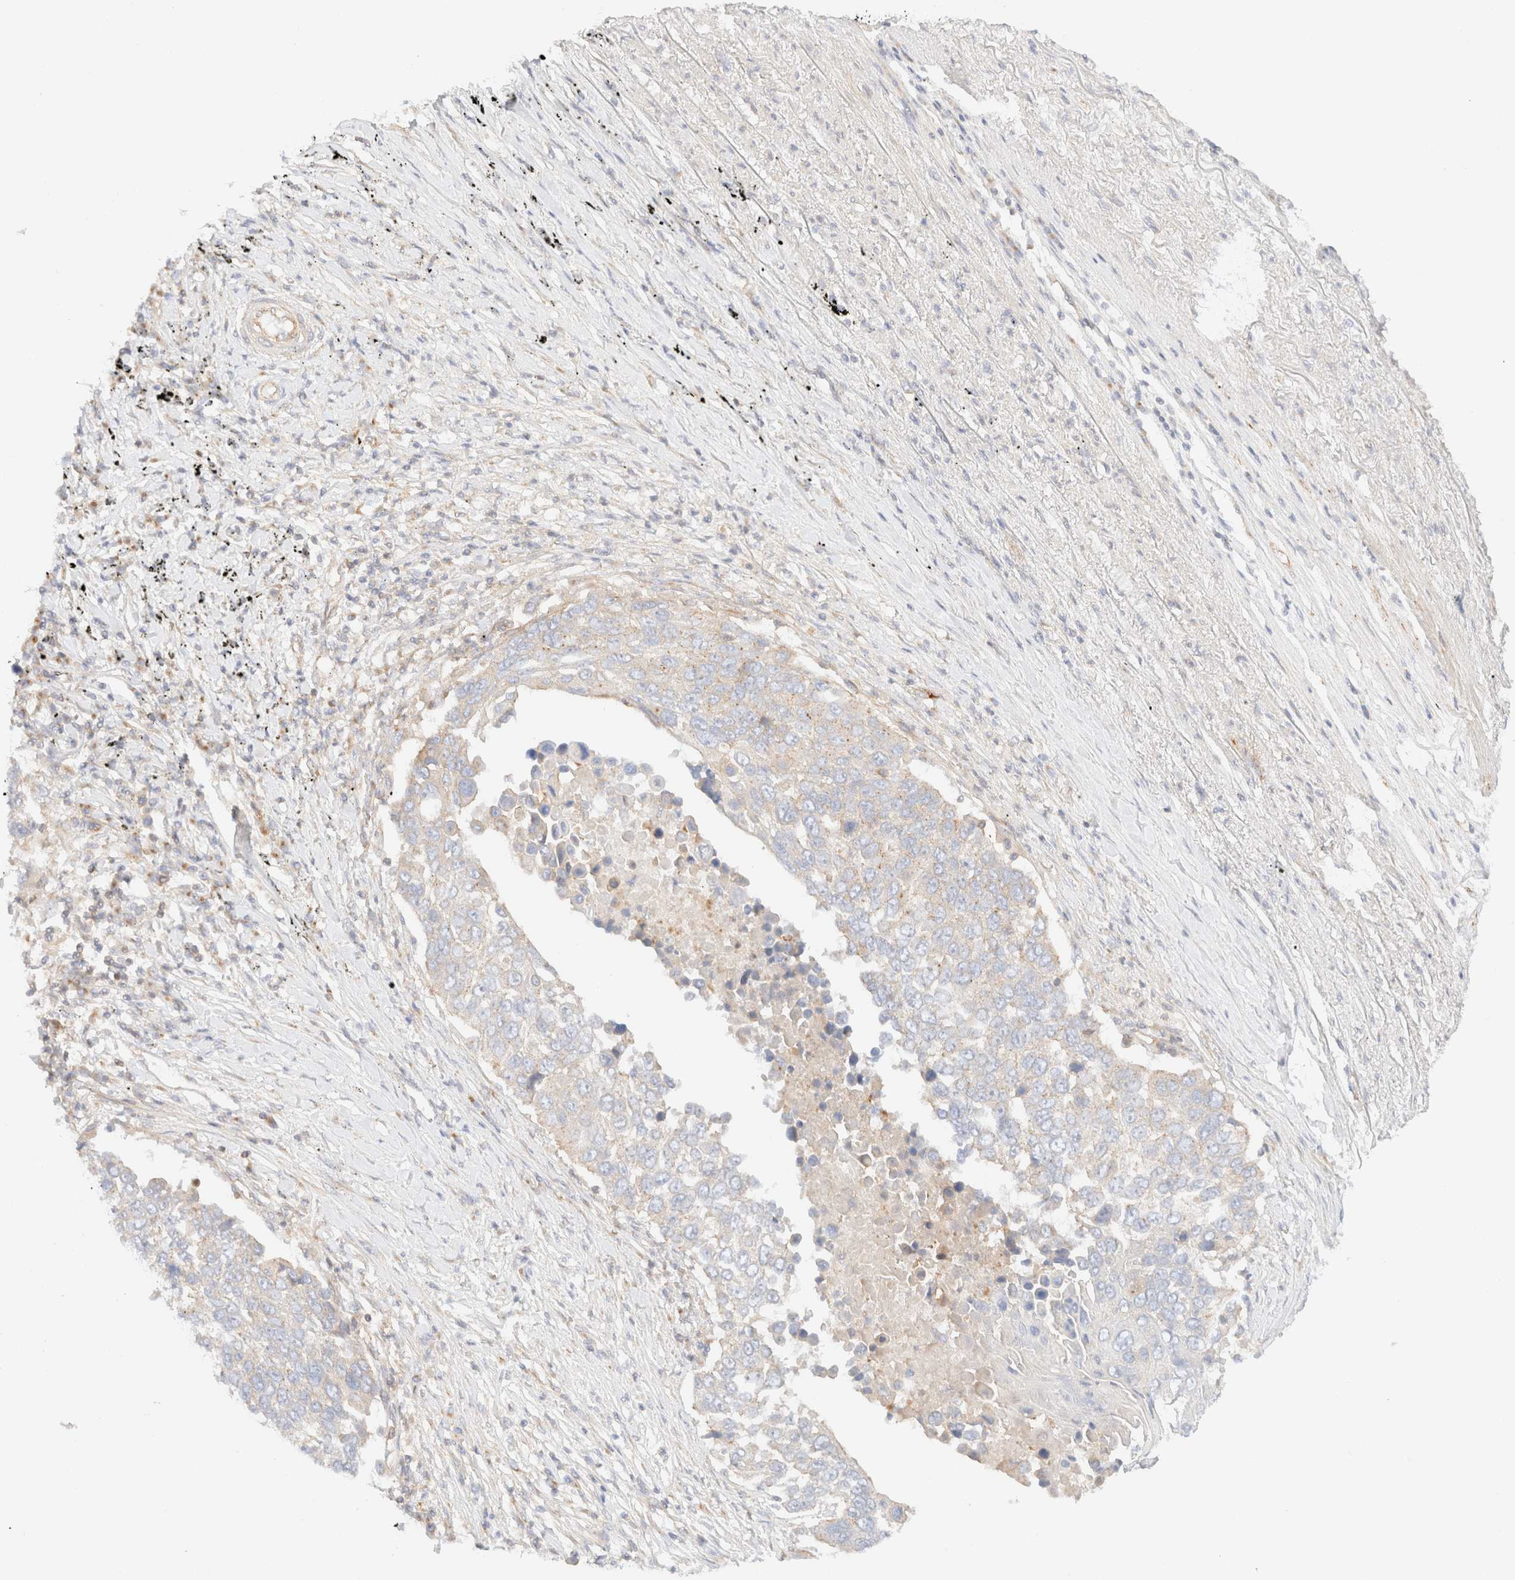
{"staining": {"intensity": "negative", "quantity": "none", "location": "none"}, "tissue": "lung cancer", "cell_type": "Tumor cells", "image_type": "cancer", "snomed": [{"axis": "morphology", "description": "Squamous cell carcinoma, NOS"}, {"axis": "topography", "description": "Lung"}], "caption": "Tumor cells show no significant expression in lung cancer.", "gene": "MYO10", "patient": {"sex": "male", "age": 66}}